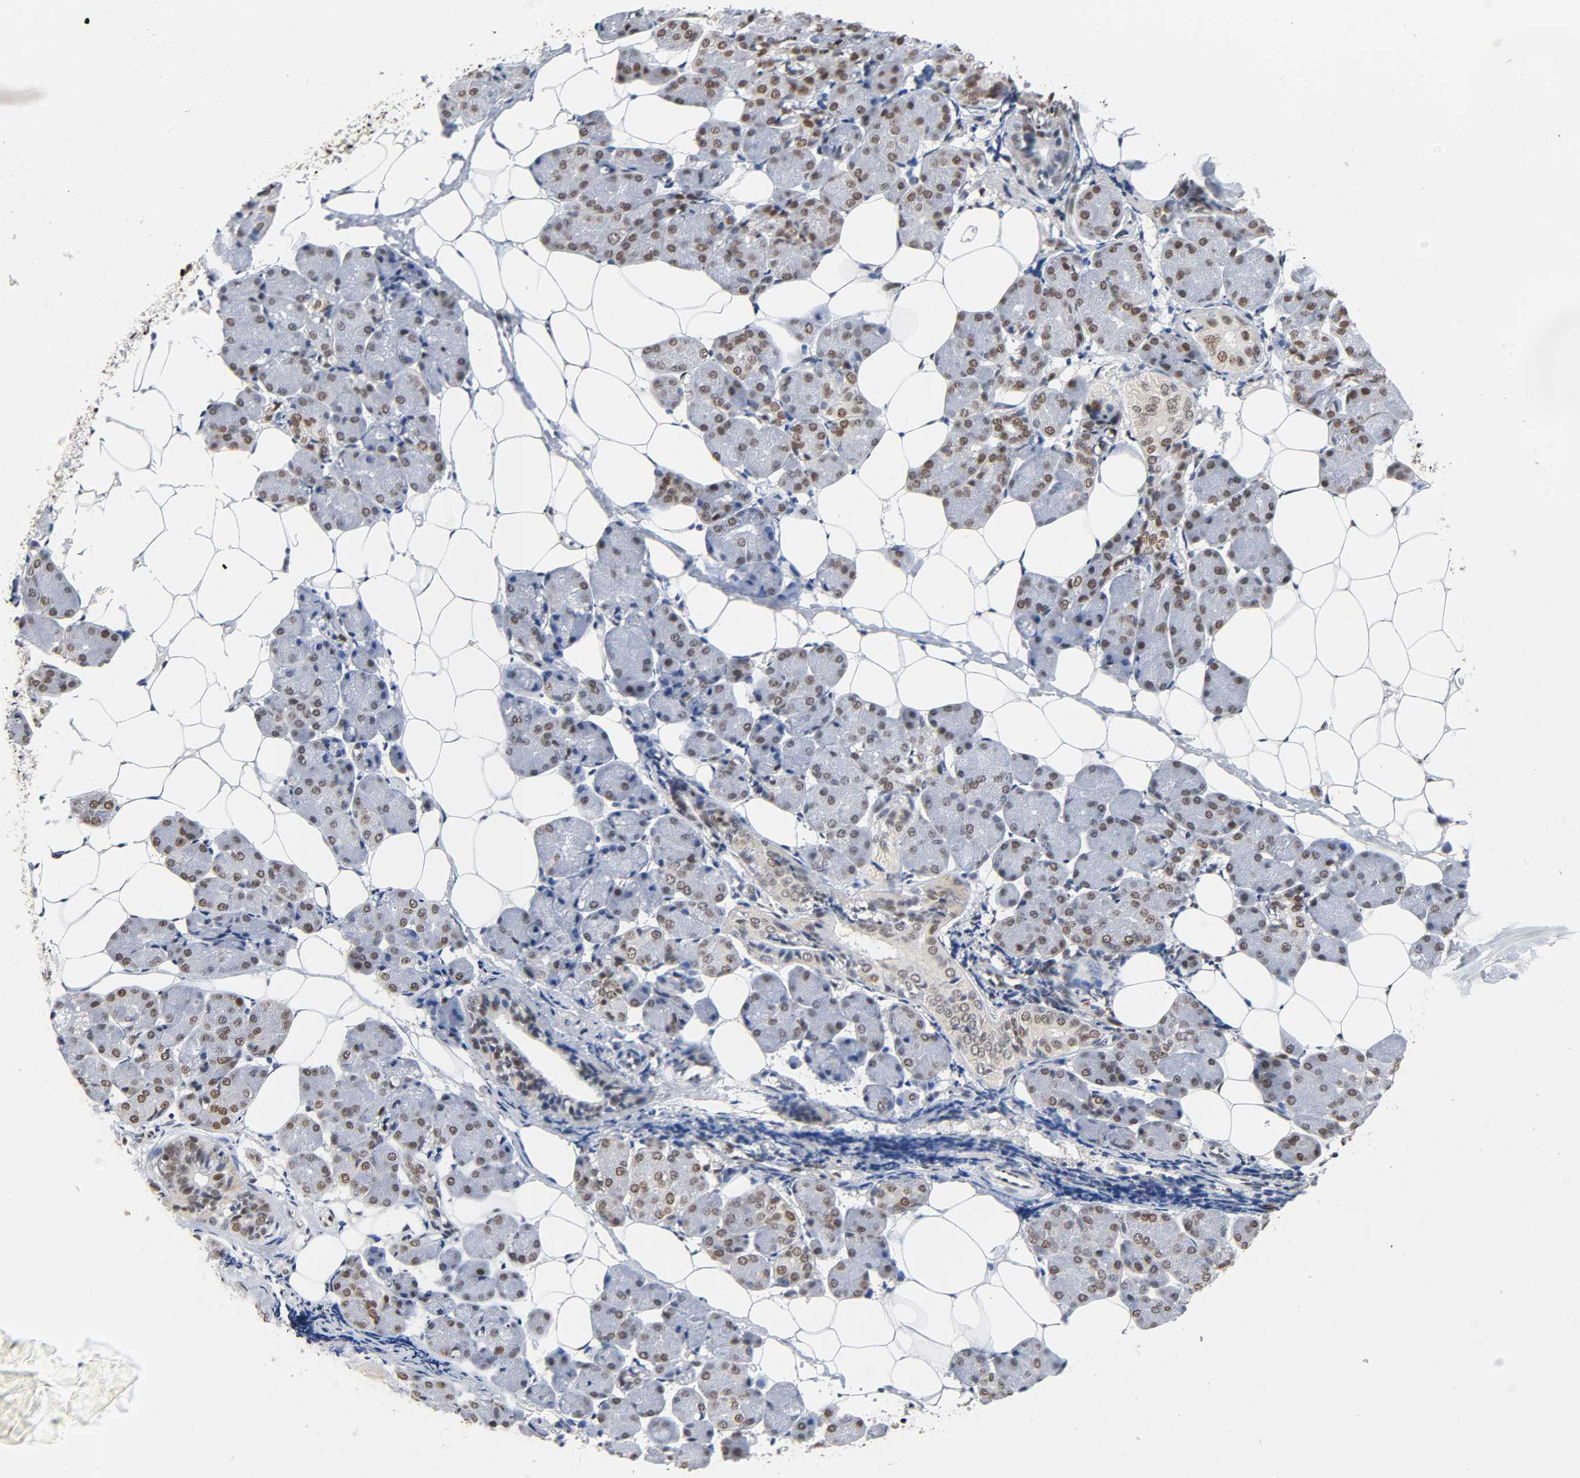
{"staining": {"intensity": "moderate", "quantity": ">75%", "location": "nuclear"}, "tissue": "salivary gland", "cell_type": "Glandular cells", "image_type": "normal", "snomed": [{"axis": "morphology", "description": "Normal tissue, NOS"}, {"axis": "morphology", "description": "Adenoma, NOS"}, {"axis": "topography", "description": "Salivary gland"}], "caption": "IHC histopathology image of unremarkable salivary gland stained for a protein (brown), which shows medium levels of moderate nuclear expression in approximately >75% of glandular cells.", "gene": "SUMO1", "patient": {"sex": "female", "age": 32}}